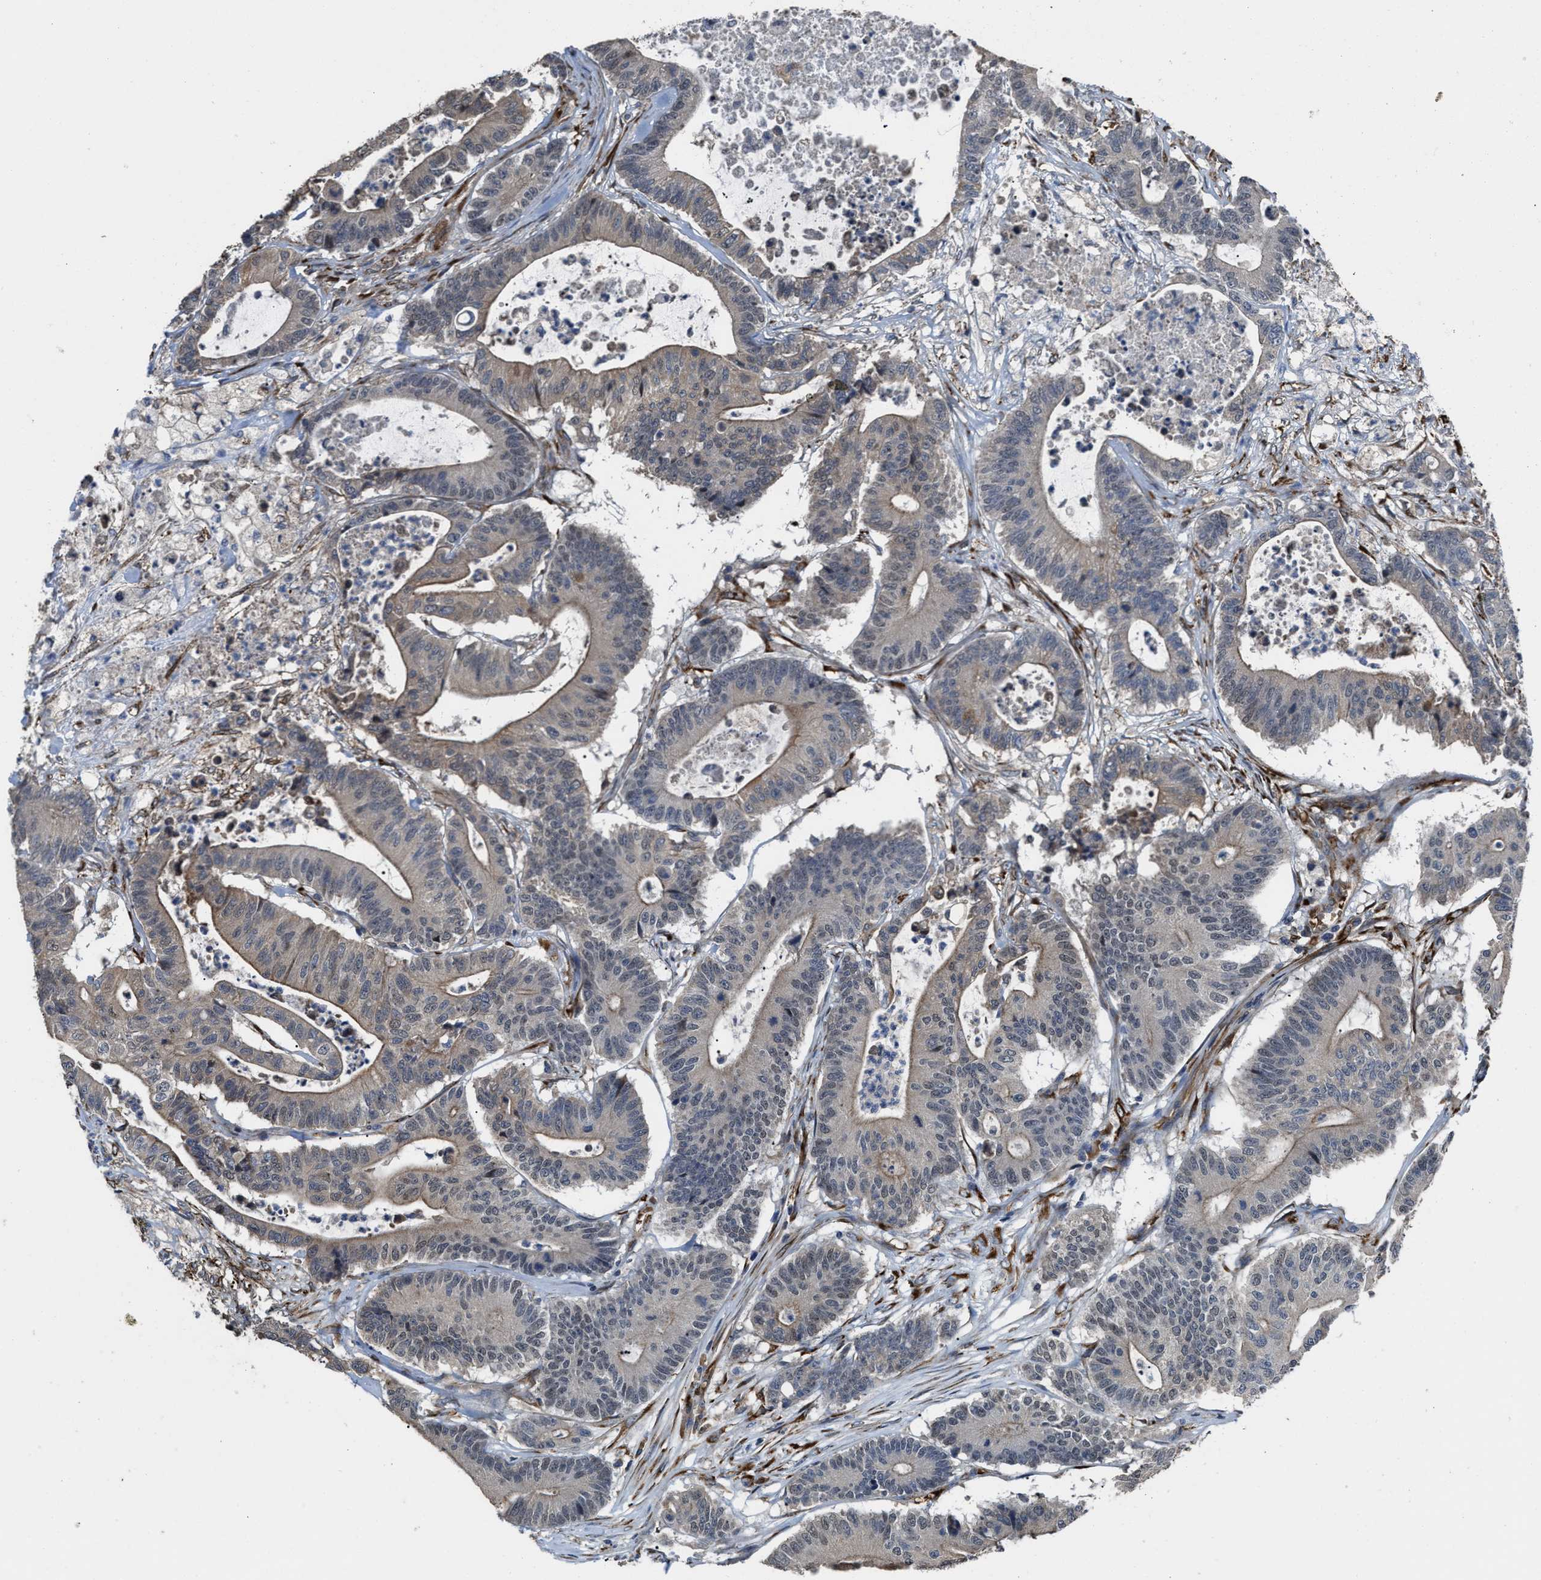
{"staining": {"intensity": "weak", "quantity": "25%-75%", "location": "cytoplasmic/membranous"}, "tissue": "colorectal cancer", "cell_type": "Tumor cells", "image_type": "cancer", "snomed": [{"axis": "morphology", "description": "Adenocarcinoma, NOS"}, {"axis": "topography", "description": "Colon"}], "caption": "Weak cytoplasmic/membranous protein positivity is present in about 25%-75% of tumor cells in colorectal adenocarcinoma.", "gene": "SELENOM", "patient": {"sex": "female", "age": 84}}